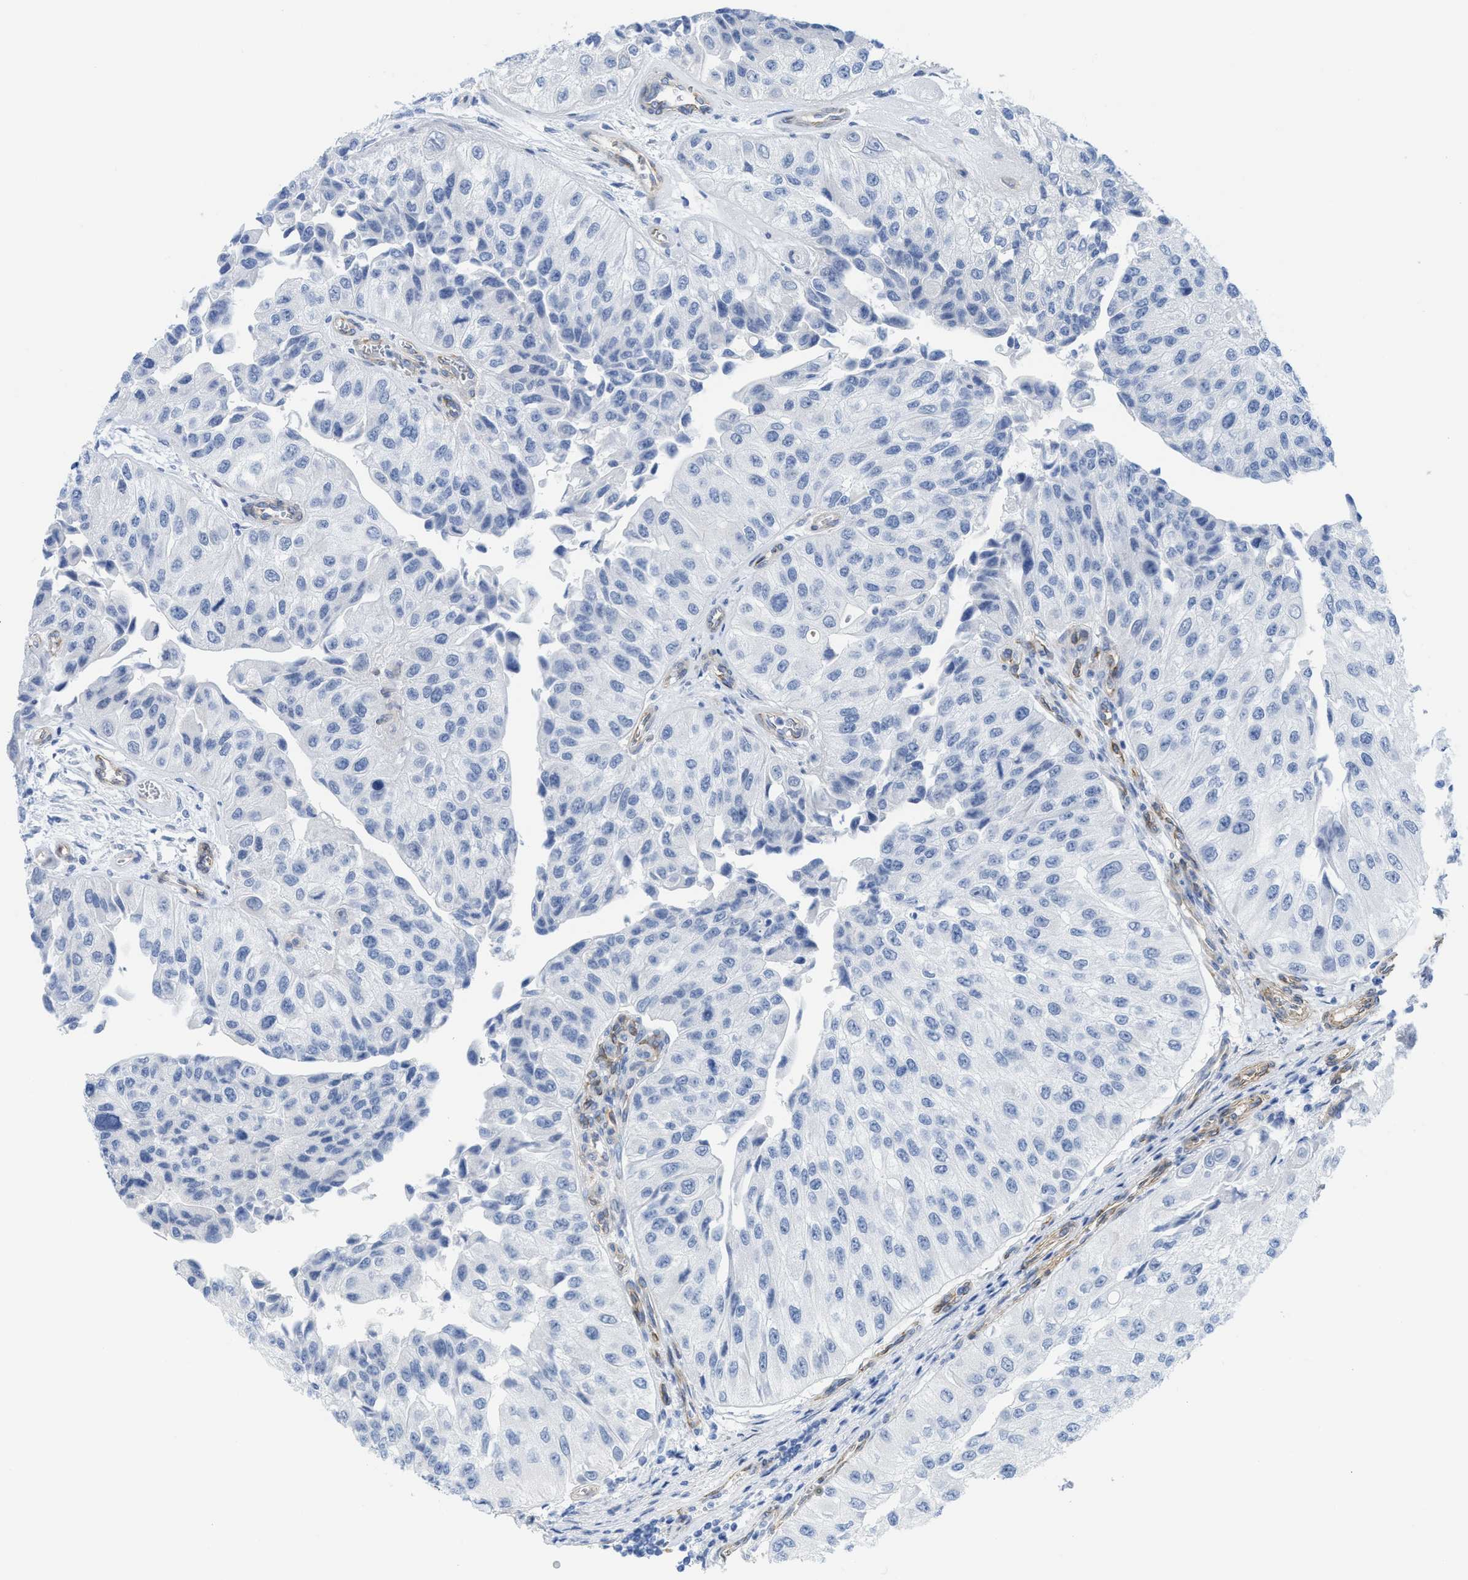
{"staining": {"intensity": "negative", "quantity": "none", "location": "none"}, "tissue": "urothelial cancer", "cell_type": "Tumor cells", "image_type": "cancer", "snomed": [{"axis": "morphology", "description": "Urothelial carcinoma, High grade"}, {"axis": "topography", "description": "Kidney"}, {"axis": "topography", "description": "Urinary bladder"}], "caption": "Tumor cells show no significant staining in urothelial carcinoma (high-grade).", "gene": "TUB", "patient": {"sex": "male", "age": 77}}